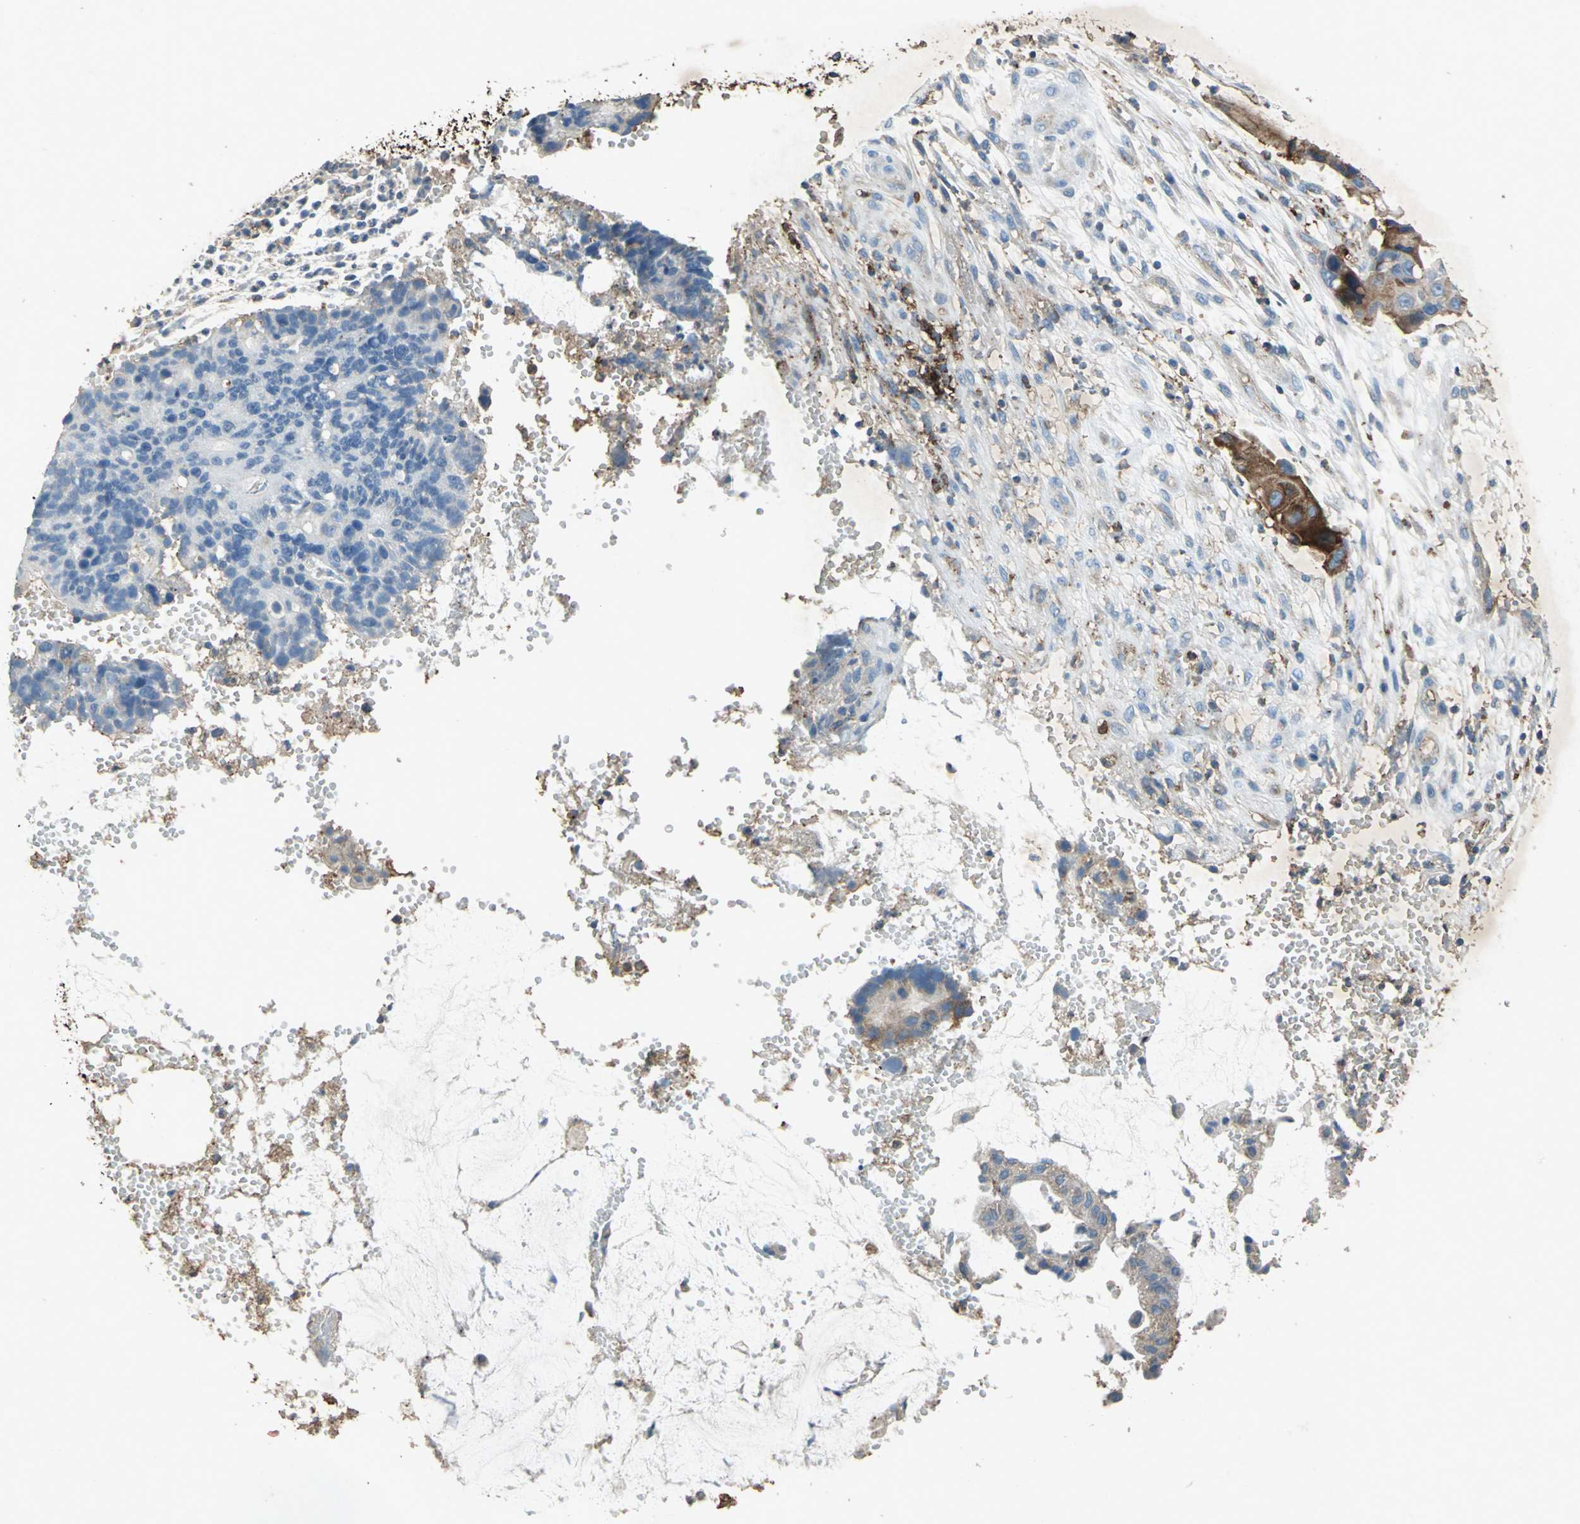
{"staining": {"intensity": "weak", "quantity": "<25%", "location": "cytoplasmic/membranous"}, "tissue": "colorectal cancer", "cell_type": "Tumor cells", "image_type": "cancer", "snomed": [{"axis": "morphology", "description": "Adenocarcinoma, NOS"}, {"axis": "topography", "description": "Colon"}], "caption": "DAB (3,3'-diaminobenzidine) immunohistochemical staining of colorectal adenocarcinoma reveals no significant expression in tumor cells. (IHC, brightfield microscopy, high magnification).", "gene": "CCR6", "patient": {"sex": "female", "age": 57}}